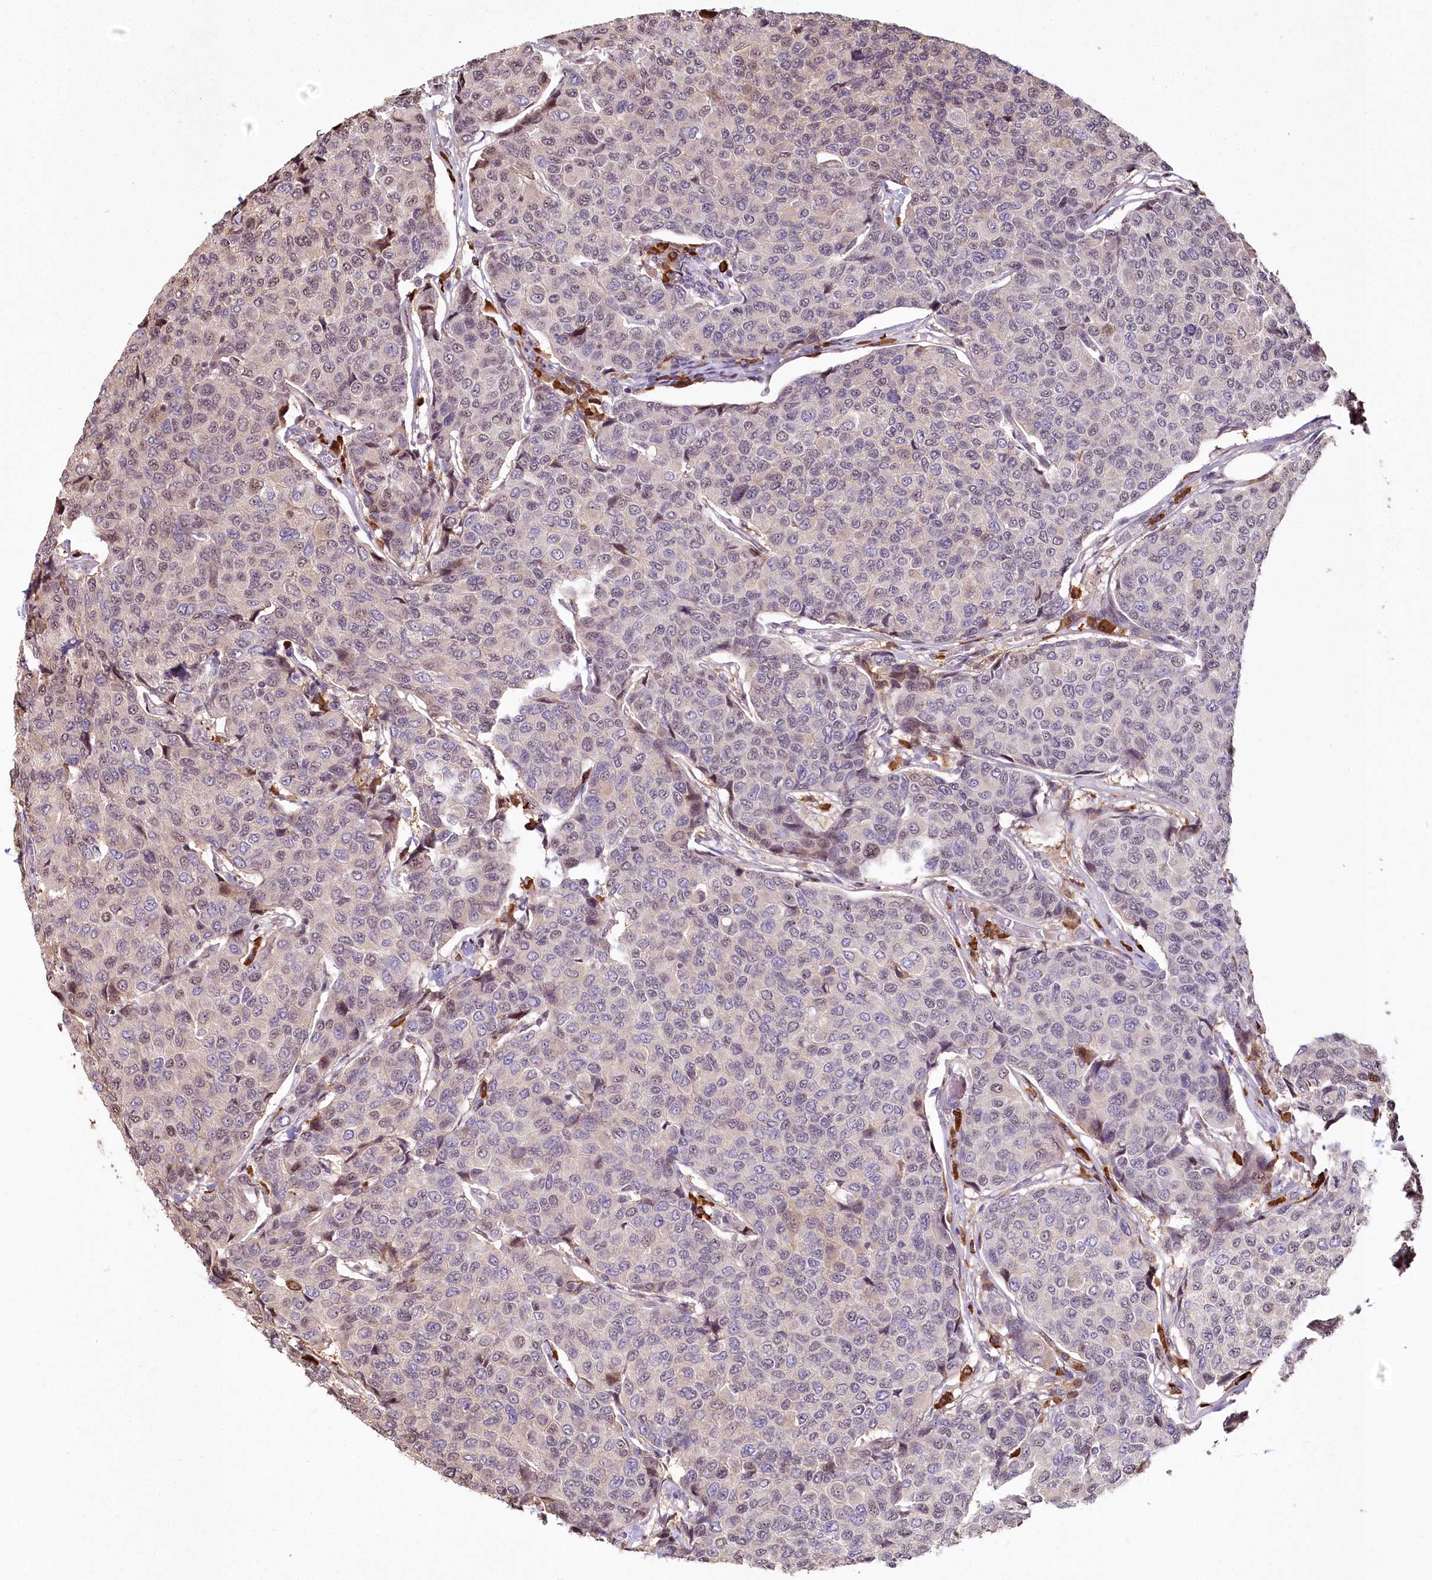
{"staining": {"intensity": "weak", "quantity": "<25%", "location": "nuclear"}, "tissue": "breast cancer", "cell_type": "Tumor cells", "image_type": "cancer", "snomed": [{"axis": "morphology", "description": "Duct carcinoma"}, {"axis": "topography", "description": "Breast"}], "caption": "Immunohistochemical staining of breast intraductal carcinoma demonstrates no significant positivity in tumor cells. The staining is performed using DAB (3,3'-diaminobenzidine) brown chromogen with nuclei counter-stained in using hematoxylin.", "gene": "PYROXD1", "patient": {"sex": "female", "age": 55}}